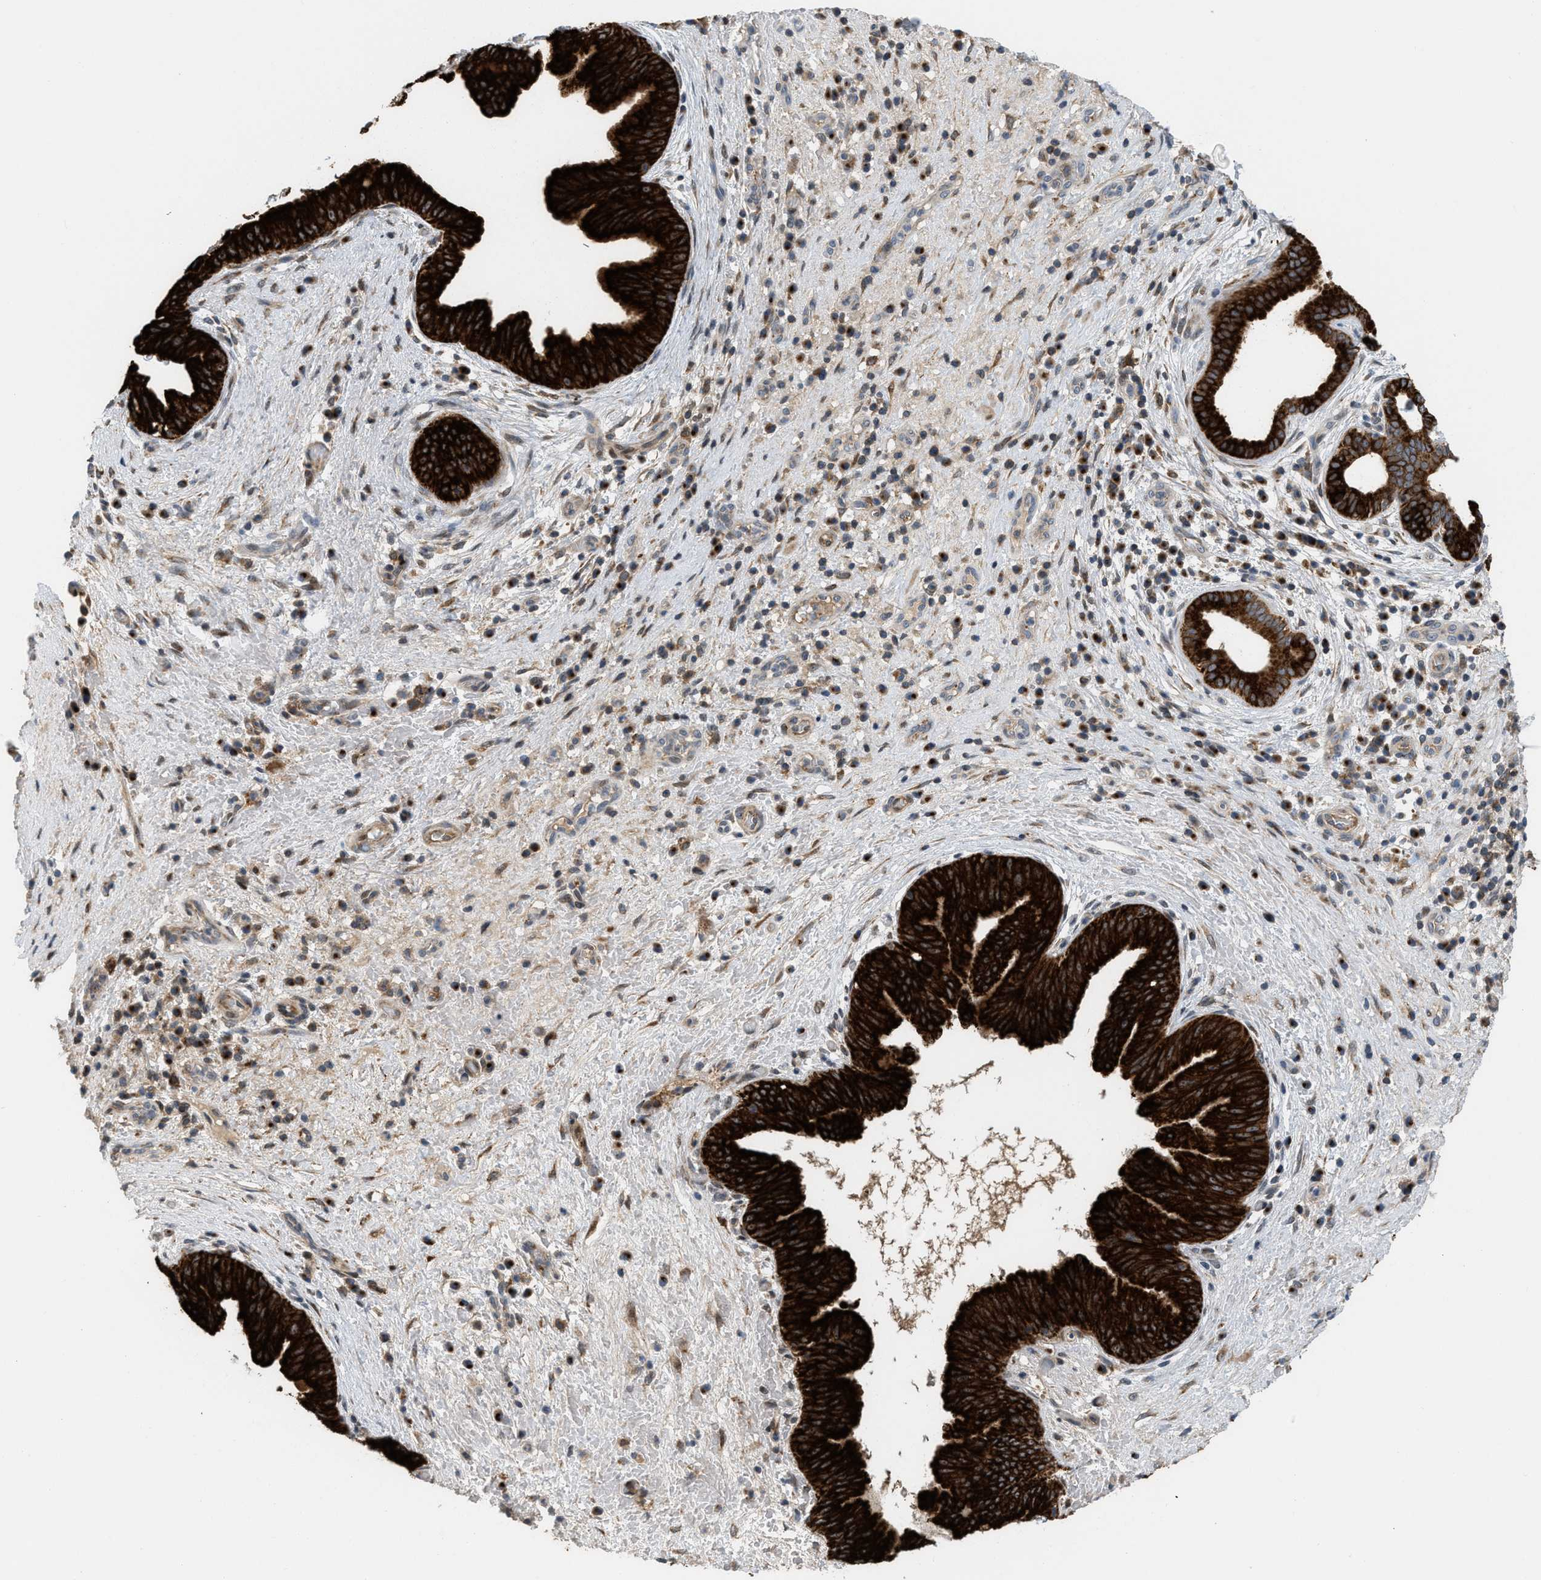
{"staining": {"intensity": "strong", "quantity": ">75%", "location": "cytoplasmic/membranous"}, "tissue": "liver cancer", "cell_type": "Tumor cells", "image_type": "cancer", "snomed": [{"axis": "morphology", "description": "Cholangiocarcinoma"}, {"axis": "topography", "description": "Liver"}], "caption": "Immunohistochemical staining of liver cholangiocarcinoma reveals high levels of strong cytoplasmic/membranous expression in about >75% of tumor cells.", "gene": "DIPK1A", "patient": {"sex": "female", "age": 38}}